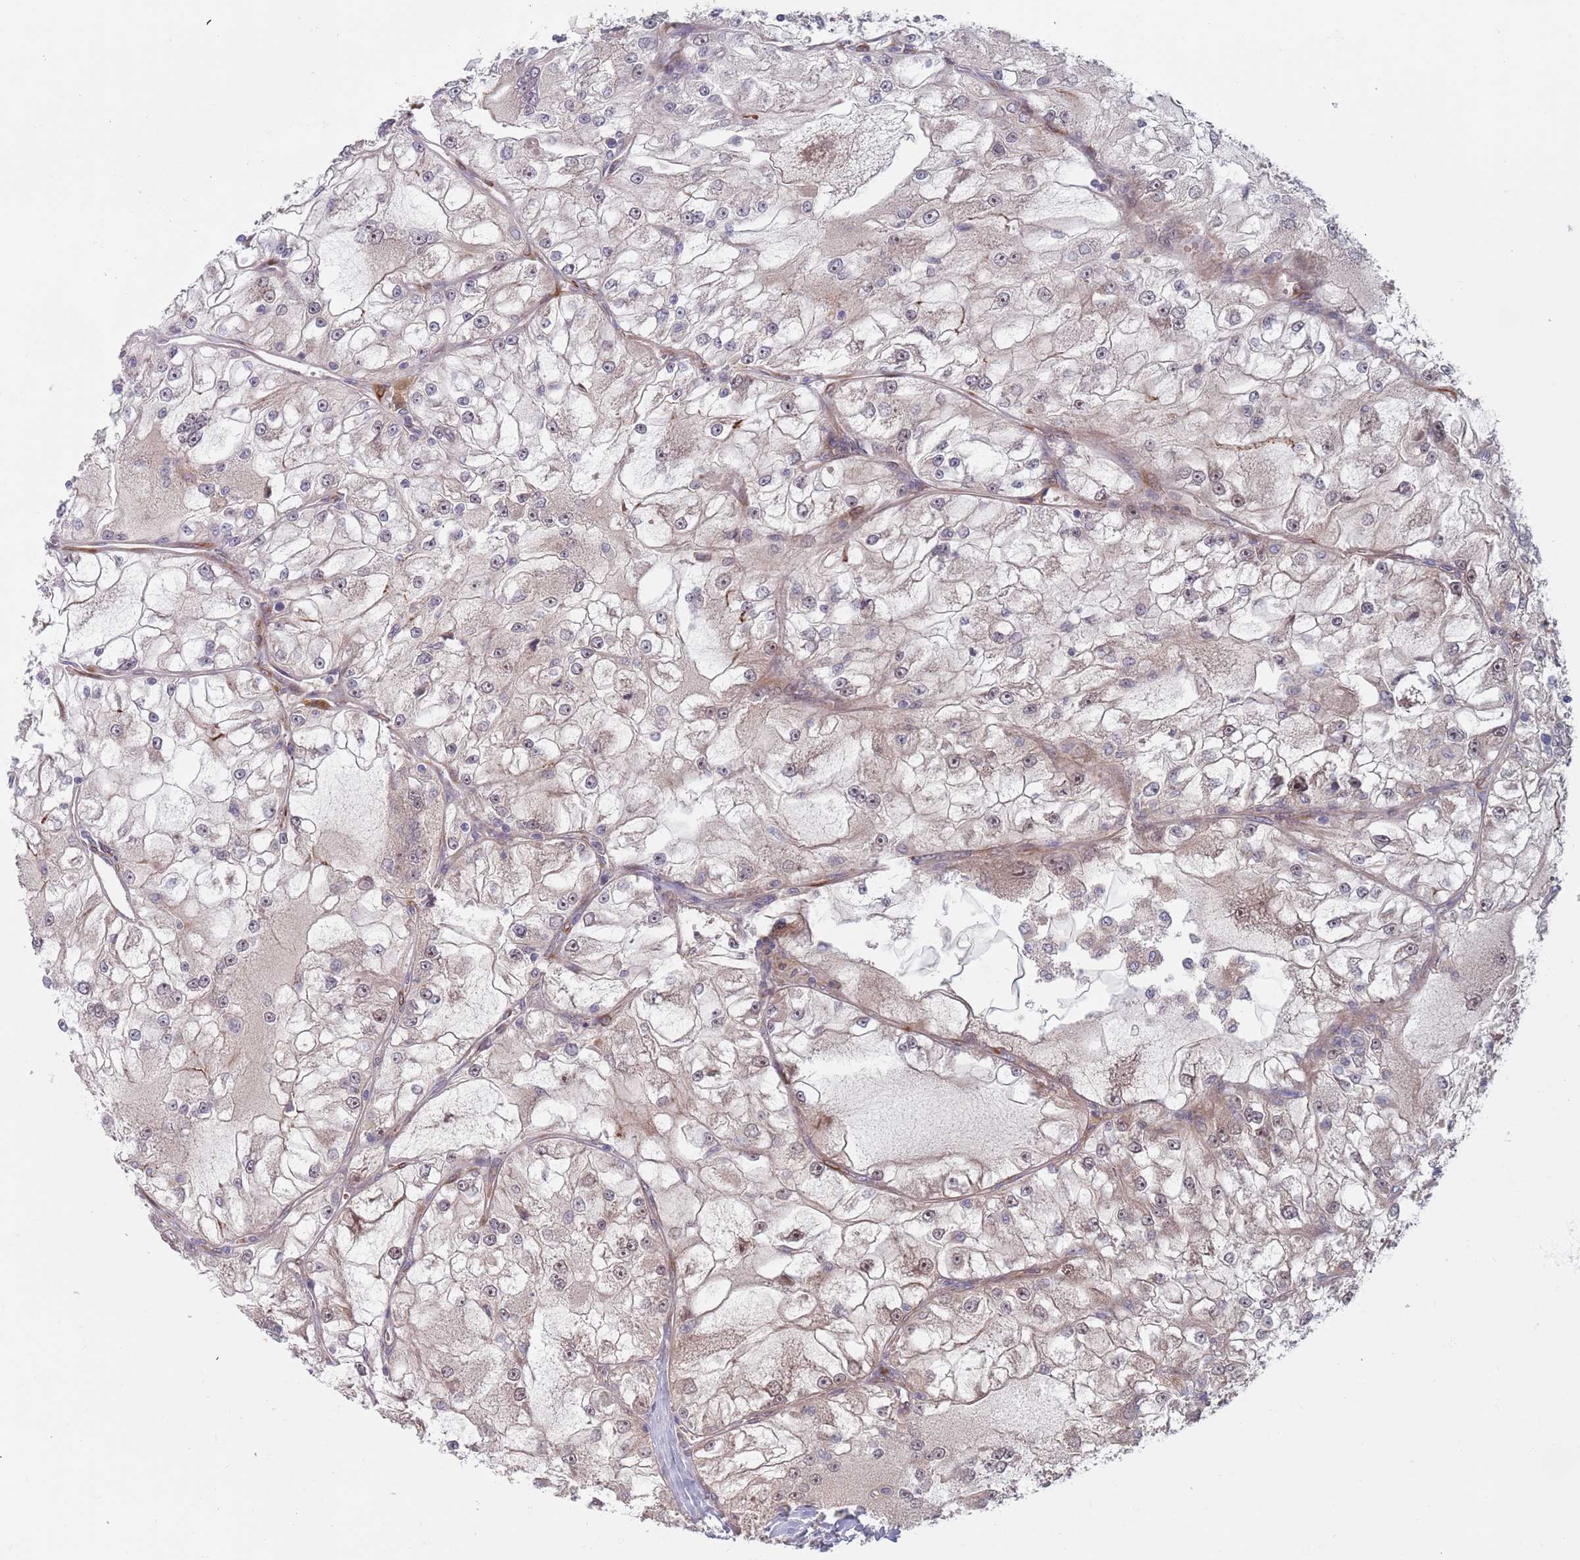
{"staining": {"intensity": "weak", "quantity": "<25%", "location": "cytoplasmic/membranous"}, "tissue": "renal cancer", "cell_type": "Tumor cells", "image_type": "cancer", "snomed": [{"axis": "morphology", "description": "Adenocarcinoma, NOS"}, {"axis": "topography", "description": "Kidney"}], "caption": "Adenocarcinoma (renal) was stained to show a protein in brown. There is no significant staining in tumor cells.", "gene": "ZNF140", "patient": {"sex": "female", "age": 72}}